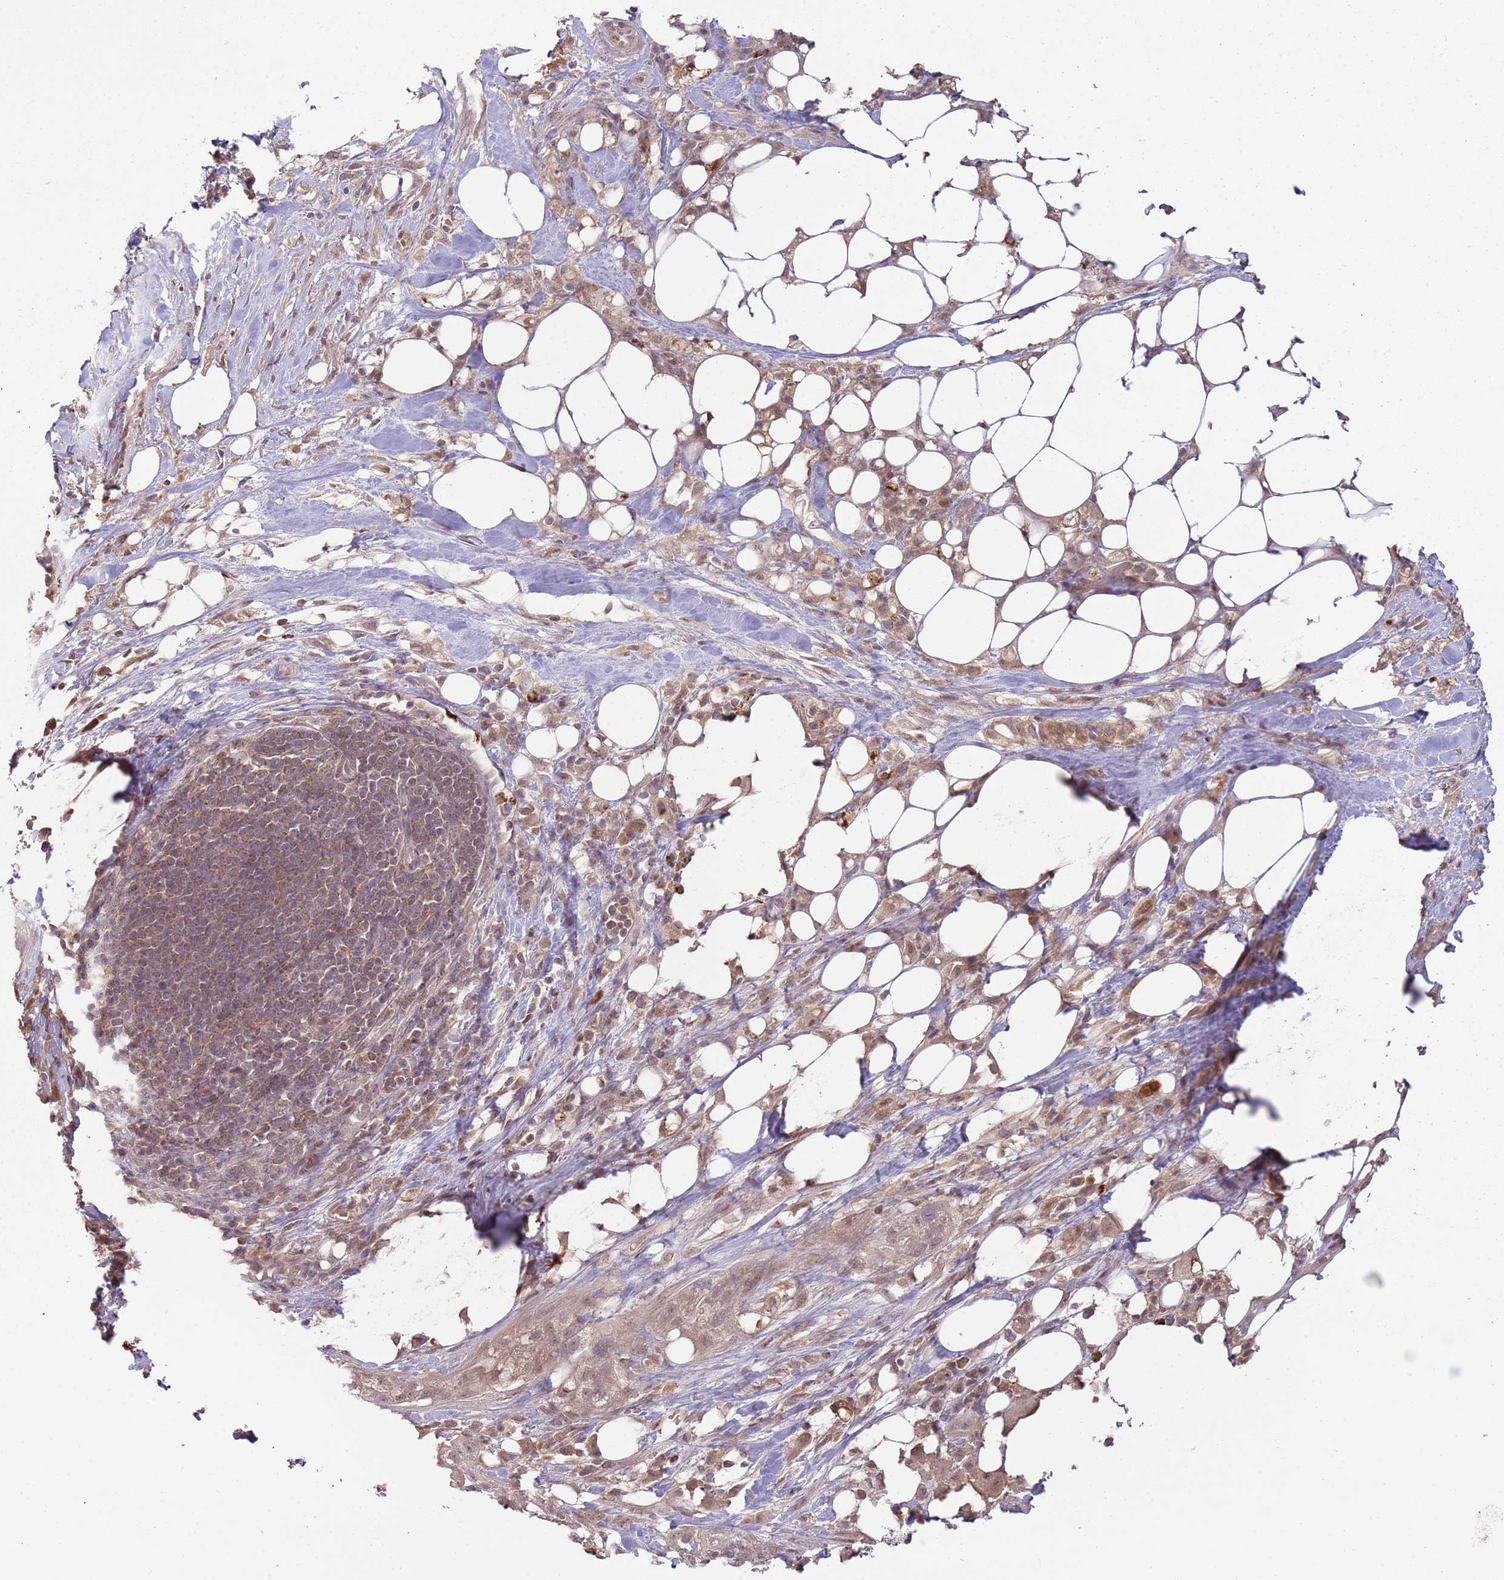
{"staining": {"intensity": "weak", "quantity": ">75%", "location": "cytoplasmic/membranous,nuclear"}, "tissue": "pancreatic cancer", "cell_type": "Tumor cells", "image_type": "cancer", "snomed": [{"axis": "morphology", "description": "Adenocarcinoma, NOS"}, {"axis": "topography", "description": "Pancreas"}], "caption": "A brown stain shows weak cytoplasmic/membranous and nuclear staining of a protein in human pancreatic adenocarcinoma tumor cells.", "gene": "NBPF6", "patient": {"sex": "male", "age": 44}}